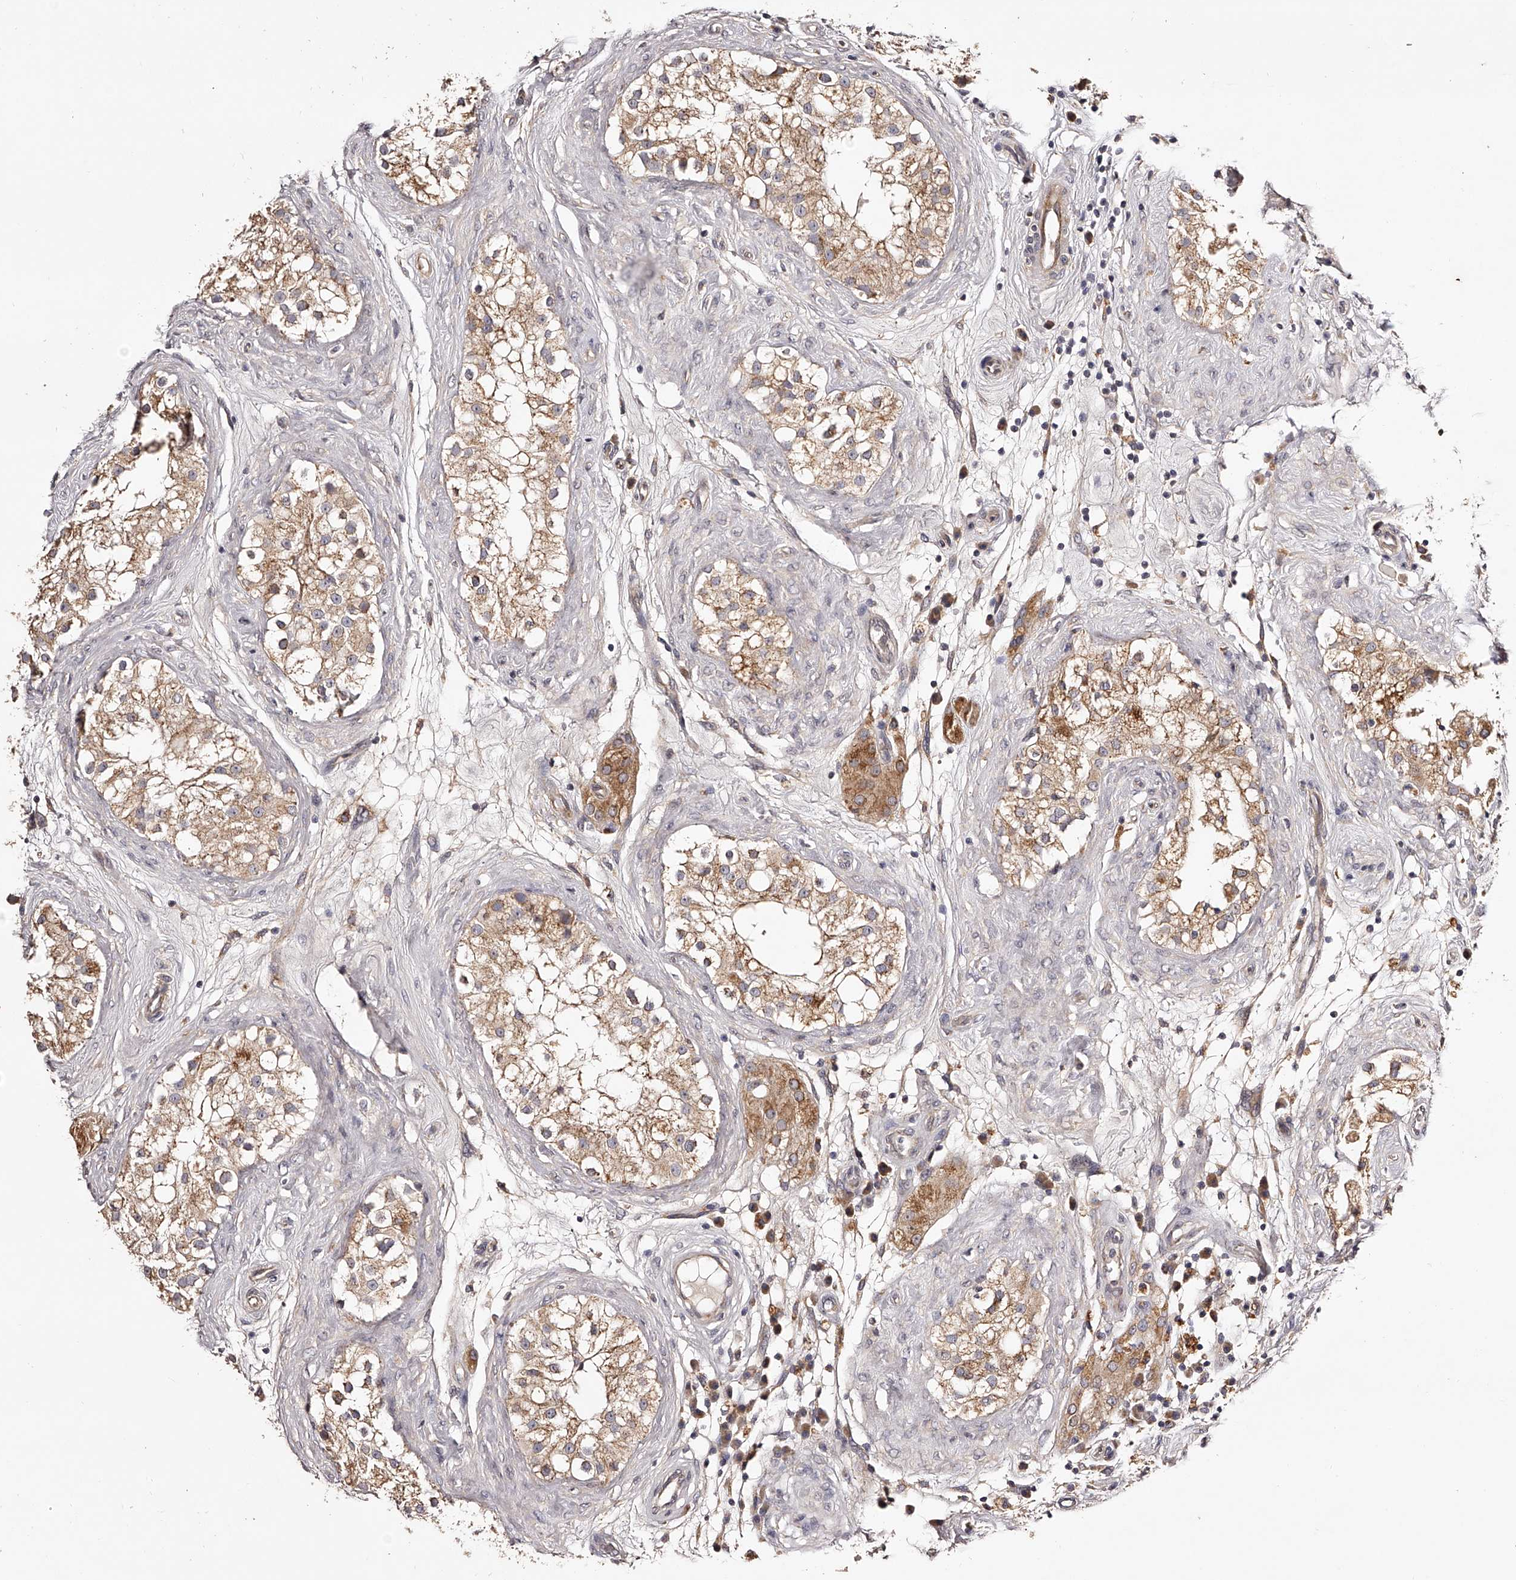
{"staining": {"intensity": "moderate", "quantity": "25%-75%", "location": "cytoplasmic/membranous"}, "tissue": "testis", "cell_type": "Cells in seminiferous ducts", "image_type": "normal", "snomed": [{"axis": "morphology", "description": "Normal tissue, NOS"}, {"axis": "topography", "description": "Testis"}], "caption": "IHC photomicrograph of benign testis: human testis stained using immunohistochemistry (IHC) shows medium levels of moderate protein expression localized specifically in the cytoplasmic/membranous of cells in seminiferous ducts, appearing as a cytoplasmic/membranous brown color.", "gene": "ODF2L", "patient": {"sex": "male", "age": 84}}